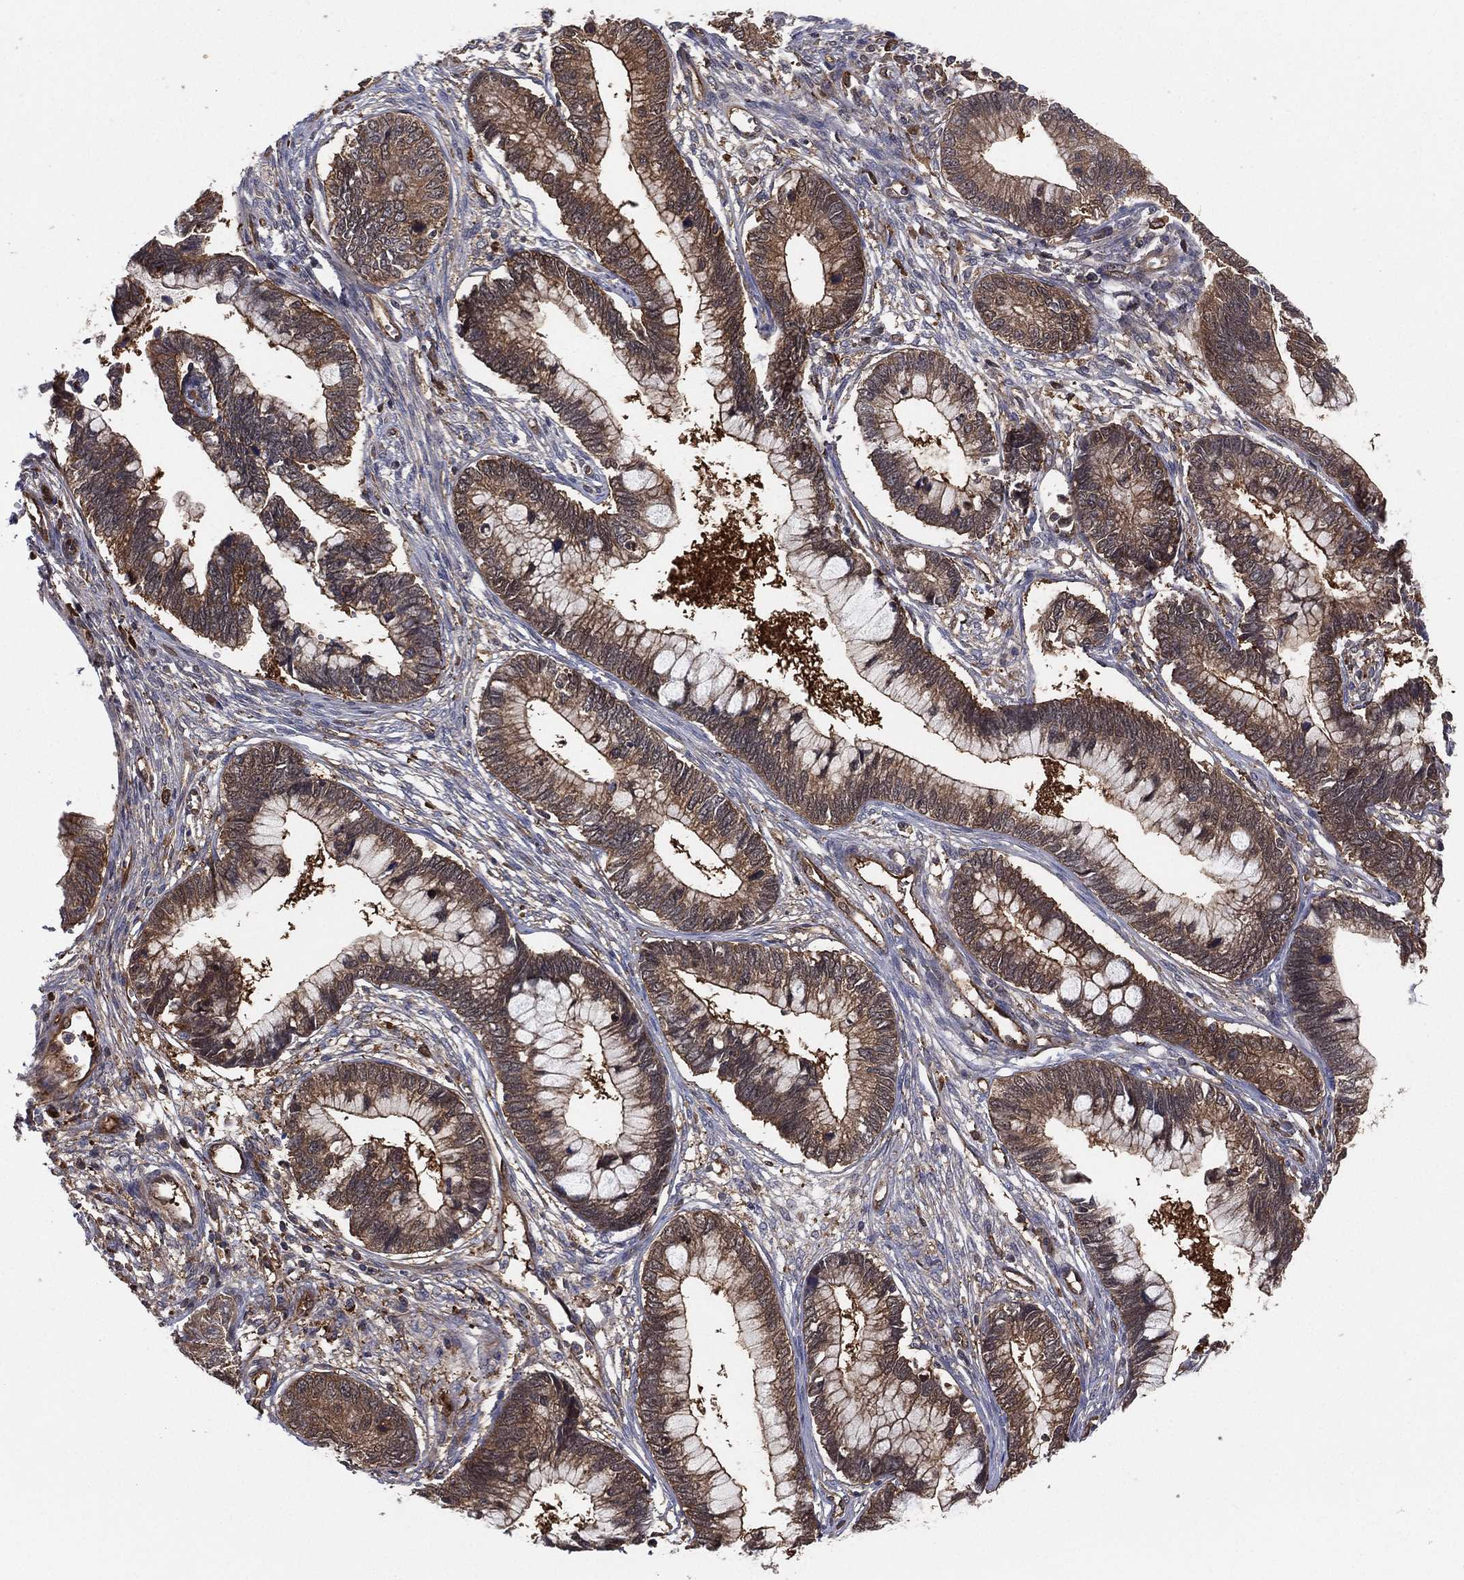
{"staining": {"intensity": "moderate", "quantity": ">75%", "location": "cytoplasmic/membranous"}, "tissue": "cervical cancer", "cell_type": "Tumor cells", "image_type": "cancer", "snomed": [{"axis": "morphology", "description": "Adenocarcinoma, NOS"}, {"axis": "topography", "description": "Cervix"}], "caption": "Immunohistochemical staining of adenocarcinoma (cervical) exhibits moderate cytoplasmic/membranous protein expression in about >75% of tumor cells. (brown staining indicates protein expression, while blue staining denotes nuclei).", "gene": "PSMG4", "patient": {"sex": "female", "age": 44}}